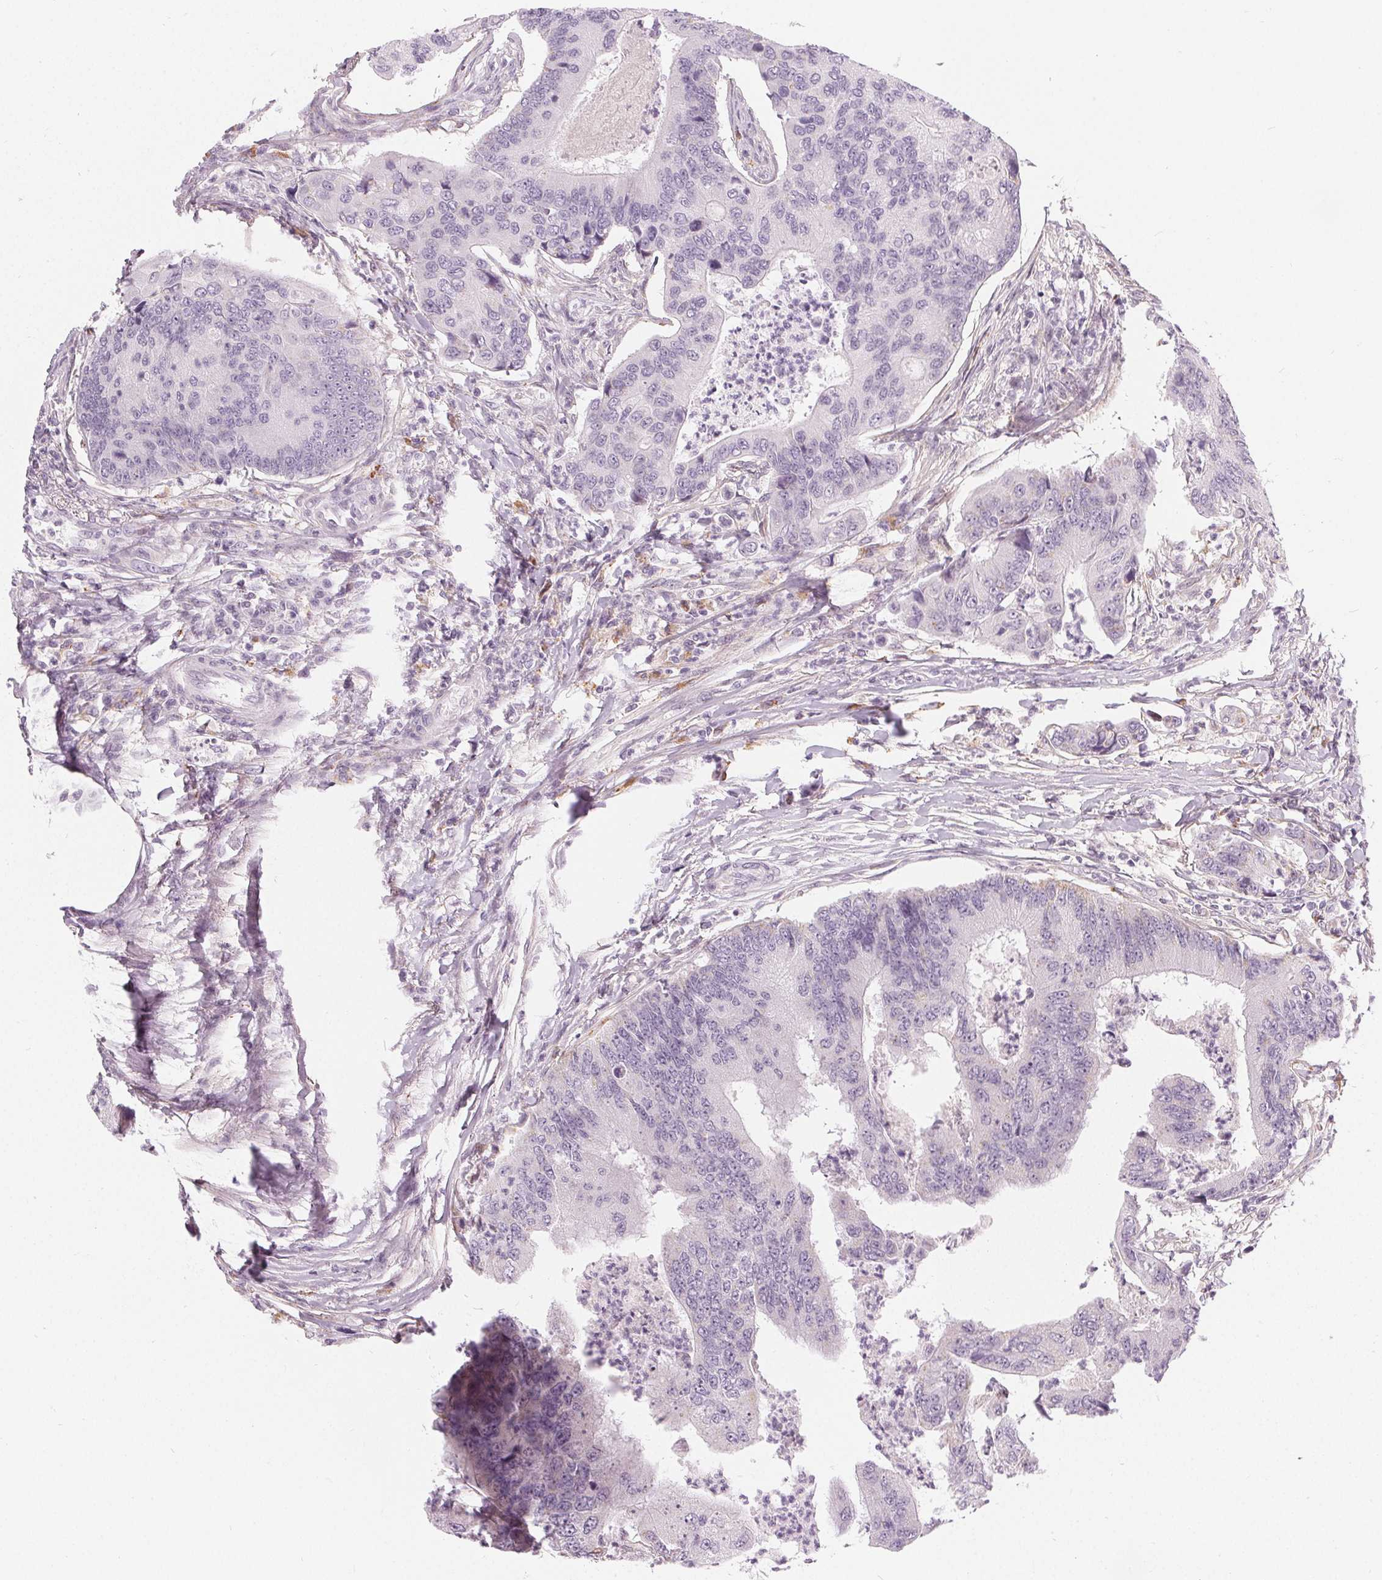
{"staining": {"intensity": "negative", "quantity": "none", "location": "none"}, "tissue": "colorectal cancer", "cell_type": "Tumor cells", "image_type": "cancer", "snomed": [{"axis": "morphology", "description": "Adenocarcinoma, NOS"}, {"axis": "topography", "description": "Colon"}], "caption": "Immunohistochemistry image of neoplastic tissue: adenocarcinoma (colorectal) stained with DAB (3,3'-diaminobenzidine) reveals no significant protein staining in tumor cells.", "gene": "HOPX", "patient": {"sex": "female", "age": 67}}